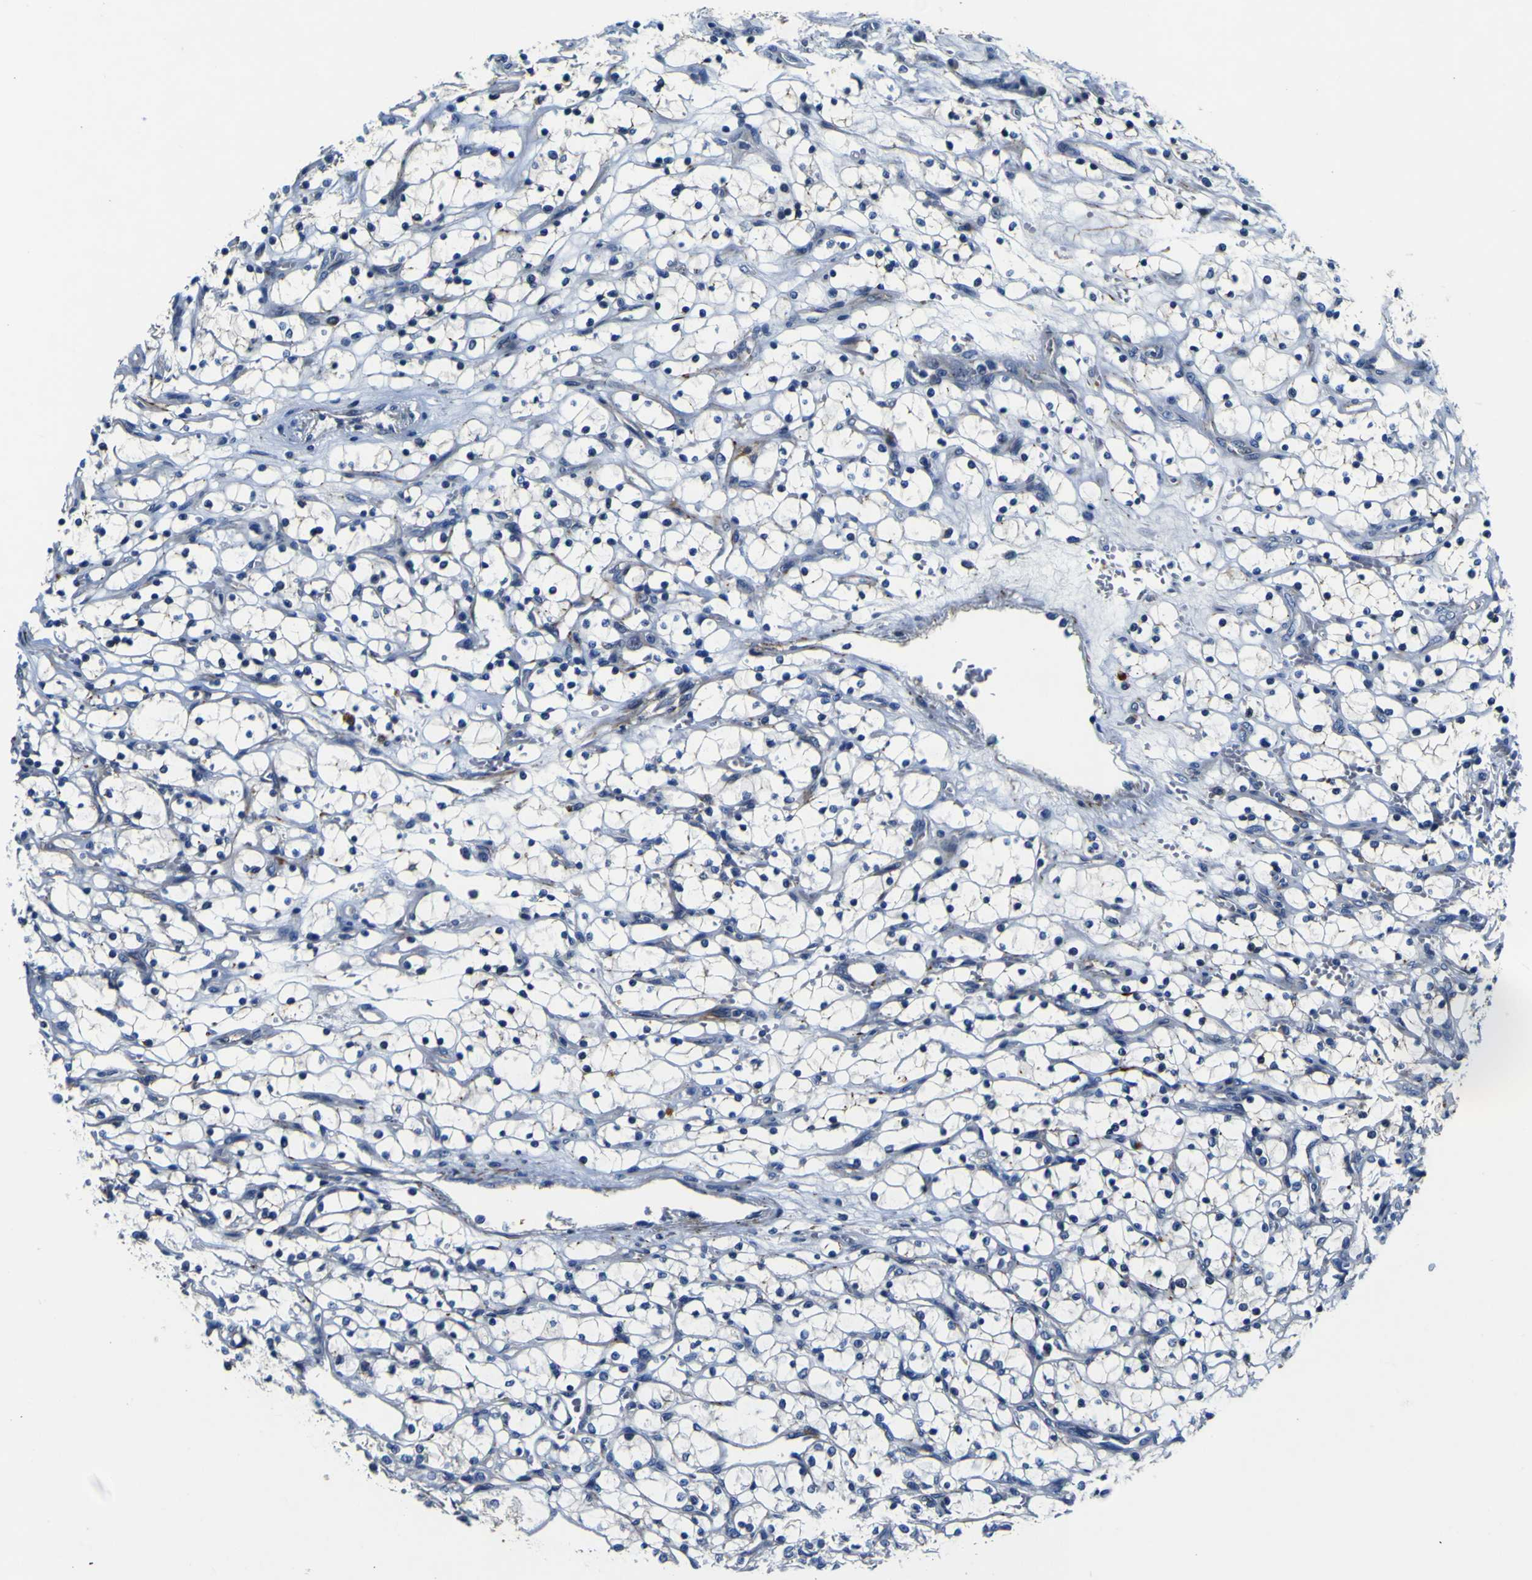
{"staining": {"intensity": "negative", "quantity": "none", "location": "none"}, "tissue": "renal cancer", "cell_type": "Tumor cells", "image_type": "cancer", "snomed": [{"axis": "morphology", "description": "Adenocarcinoma, NOS"}, {"axis": "topography", "description": "Kidney"}], "caption": "Immunohistochemistry photomicrograph of neoplastic tissue: adenocarcinoma (renal) stained with DAB exhibits no significant protein positivity in tumor cells. Nuclei are stained in blue.", "gene": "AGAP3", "patient": {"sex": "female", "age": 69}}